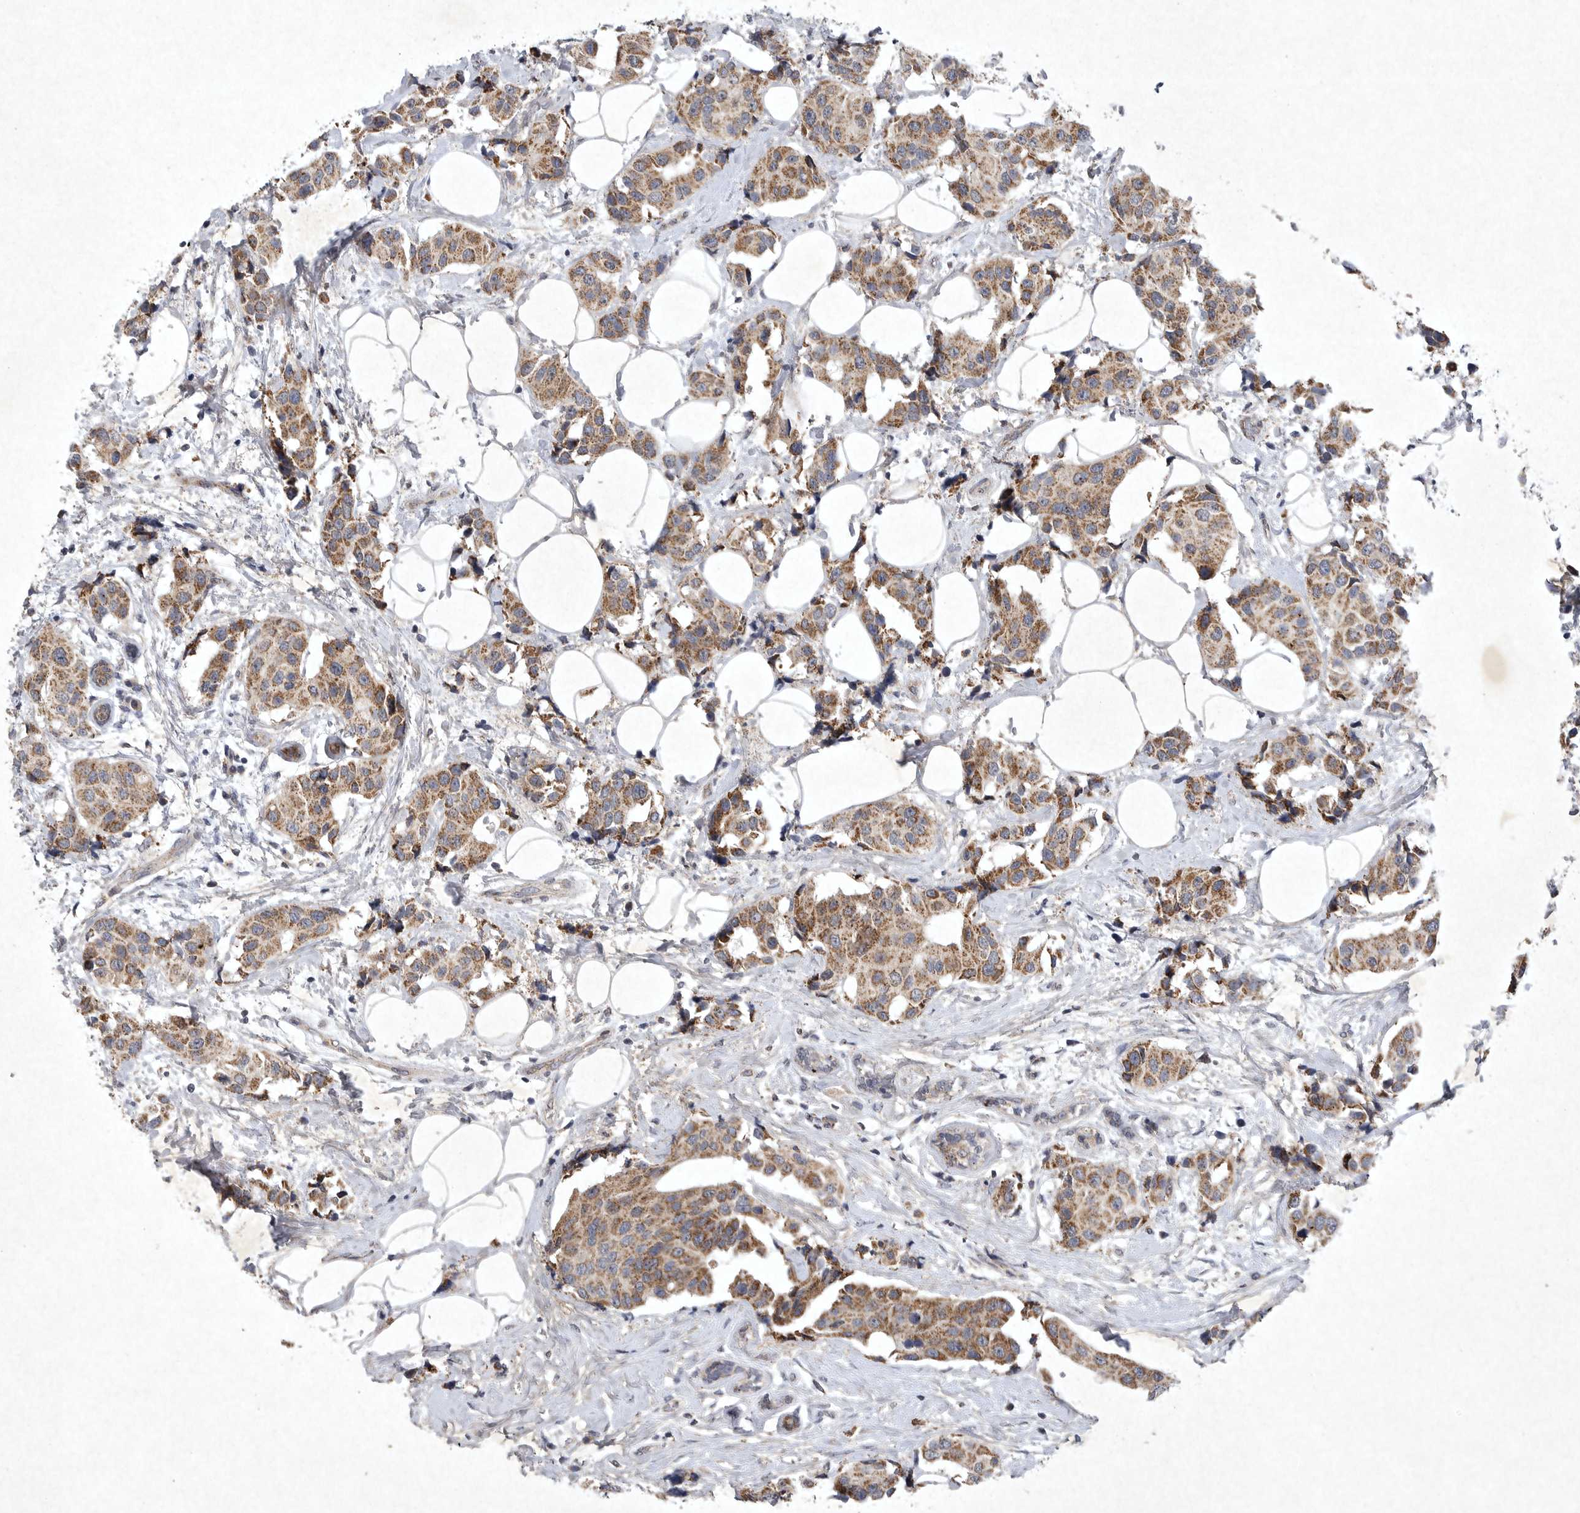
{"staining": {"intensity": "moderate", "quantity": ">75%", "location": "cytoplasmic/membranous"}, "tissue": "breast cancer", "cell_type": "Tumor cells", "image_type": "cancer", "snomed": [{"axis": "morphology", "description": "Normal tissue, NOS"}, {"axis": "morphology", "description": "Duct carcinoma"}, {"axis": "topography", "description": "Breast"}], "caption": "This is an image of IHC staining of invasive ductal carcinoma (breast), which shows moderate staining in the cytoplasmic/membranous of tumor cells.", "gene": "DDR1", "patient": {"sex": "female", "age": 39}}